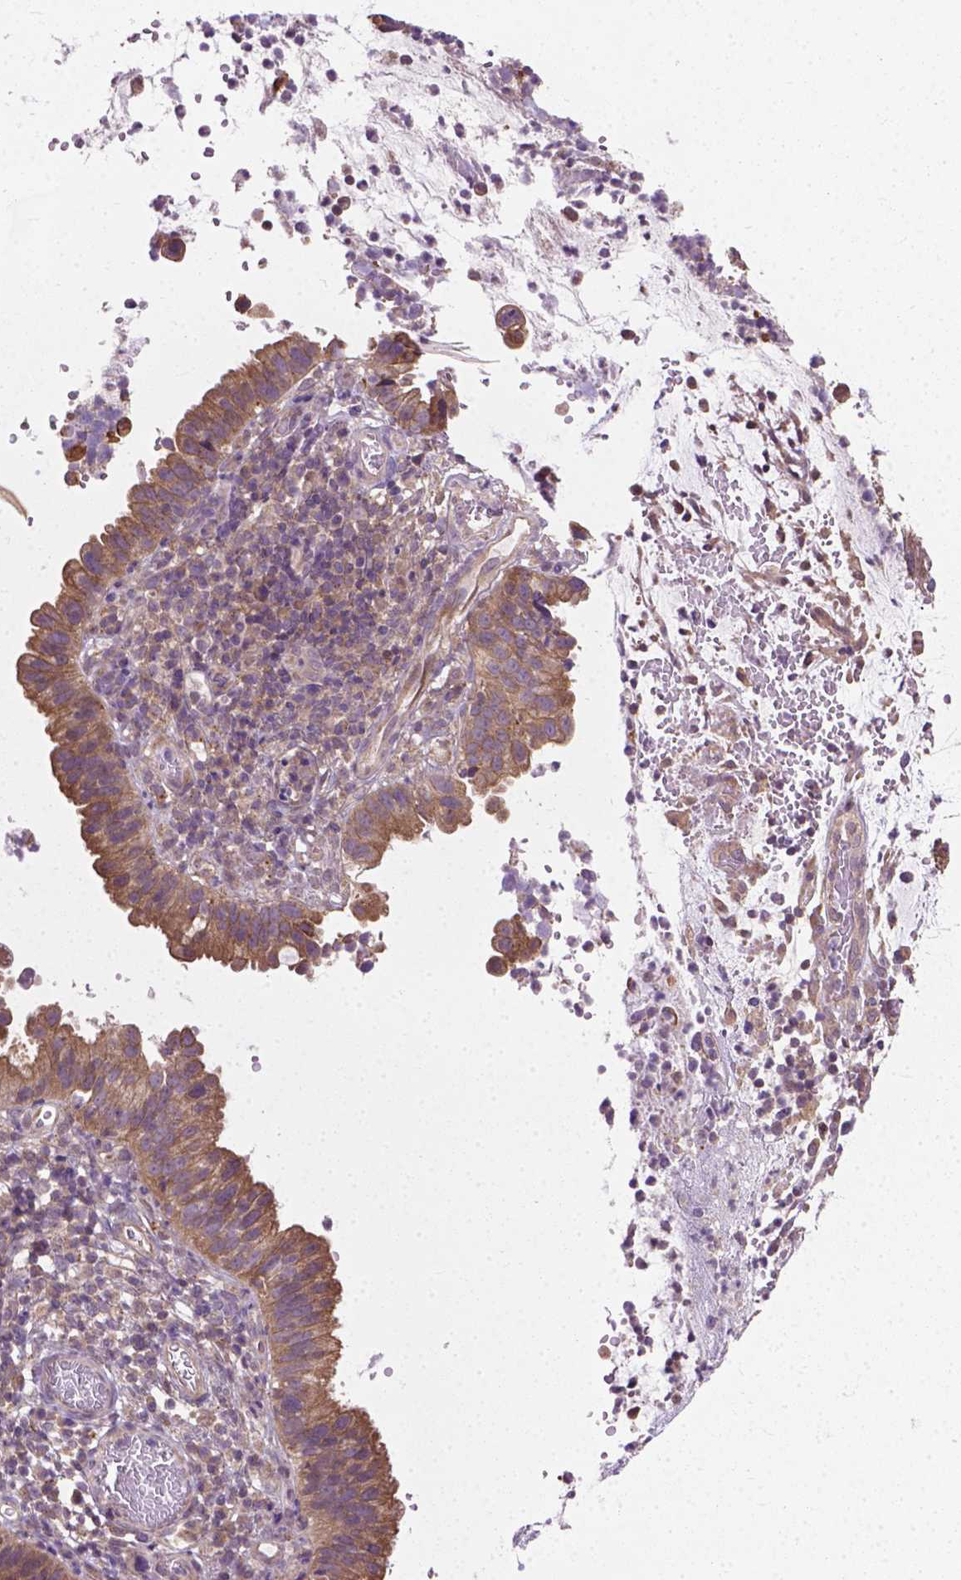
{"staining": {"intensity": "weak", "quantity": ">75%", "location": "cytoplasmic/membranous"}, "tissue": "cervical cancer", "cell_type": "Tumor cells", "image_type": "cancer", "snomed": [{"axis": "morphology", "description": "Adenocarcinoma, NOS"}, {"axis": "topography", "description": "Cervix"}], "caption": "Cervical adenocarcinoma stained with a brown dye shows weak cytoplasmic/membranous positive positivity in approximately >75% of tumor cells.", "gene": "MZT1", "patient": {"sex": "female", "age": 34}}